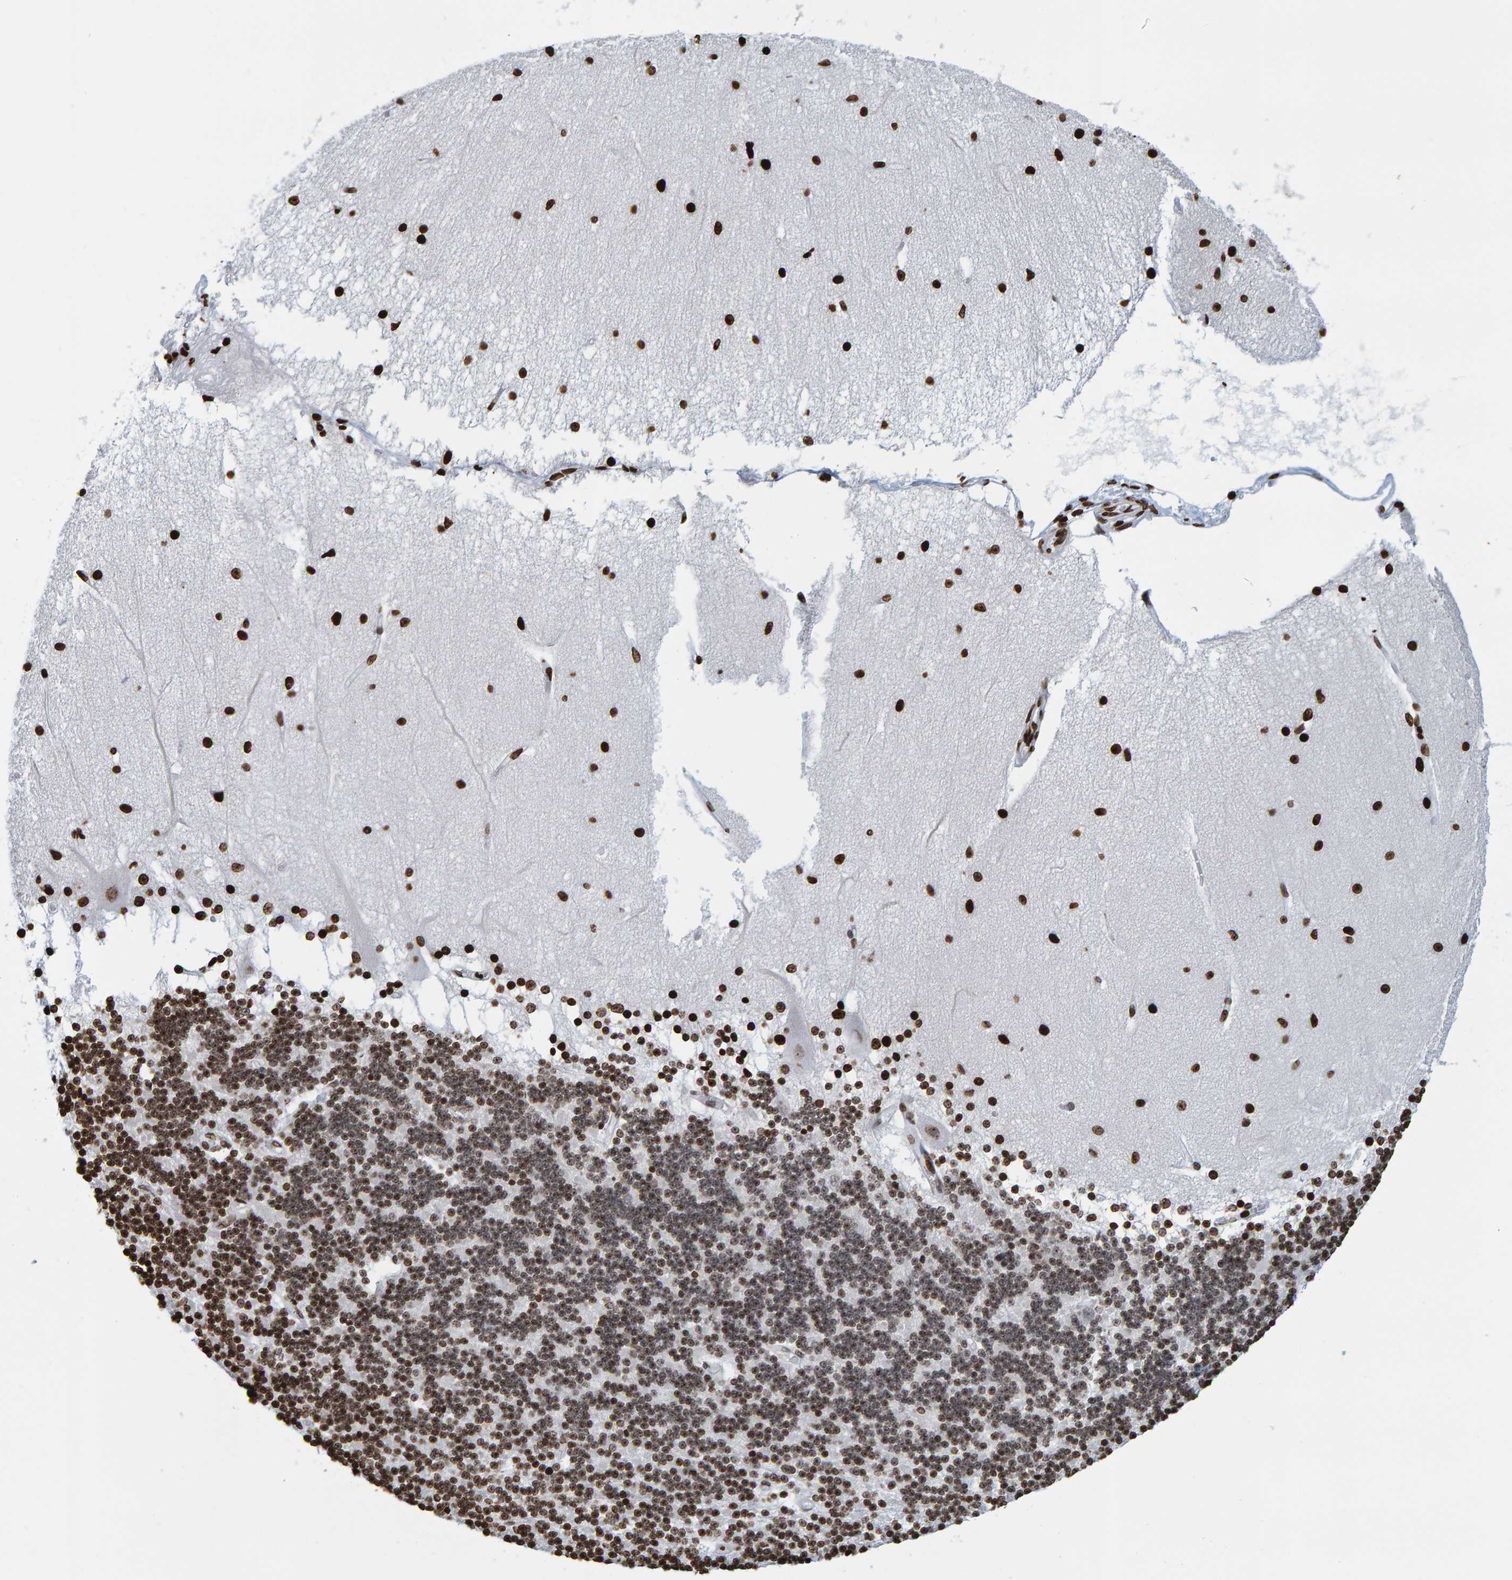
{"staining": {"intensity": "strong", "quantity": ">75%", "location": "nuclear"}, "tissue": "cerebellum", "cell_type": "Cells in granular layer", "image_type": "normal", "snomed": [{"axis": "morphology", "description": "Normal tissue, NOS"}, {"axis": "topography", "description": "Cerebellum"}], "caption": "This is a histology image of immunohistochemistry staining of normal cerebellum, which shows strong expression in the nuclear of cells in granular layer.", "gene": "BRF2", "patient": {"sex": "female", "age": 54}}